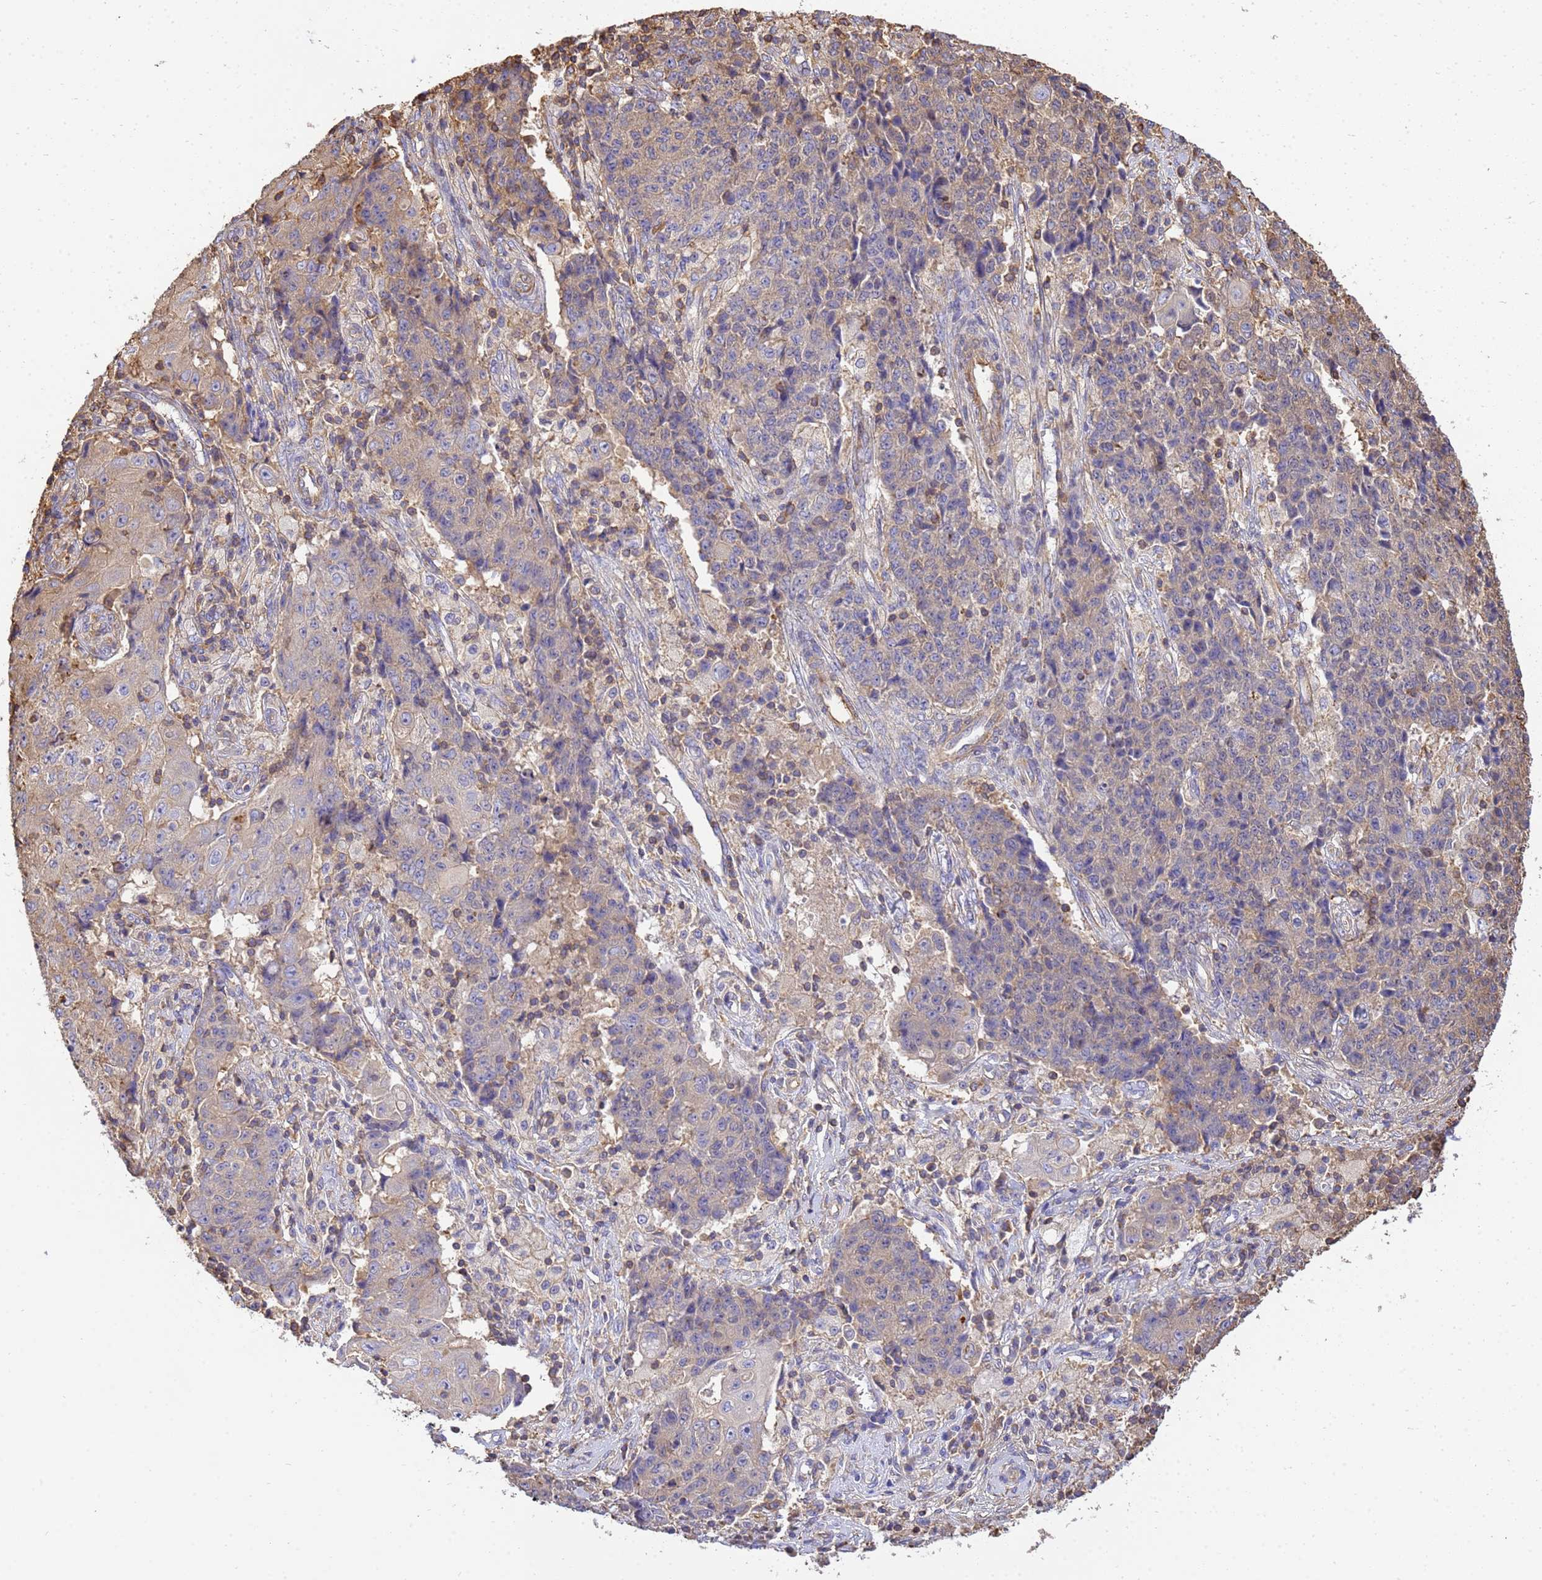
{"staining": {"intensity": "weak", "quantity": "<25%", "location": "cytoplasmic/membranous"}, "tissue": "ovarian cancer", "cell_type": "Tumor cells", "image_type": "cancer", "snomed": [{"axis": "morphology", "description": "Carcinoma, endometroid"}, {"axis": "topography", "description": "Ovary"}], "caption": "Ovarian cancer (endometroid carcinoma) was stained to show a protein in brown. There is no significant expression in tumor cells.", "gene": "WDR64", "patient": {"sex": "female", "age": 42}}